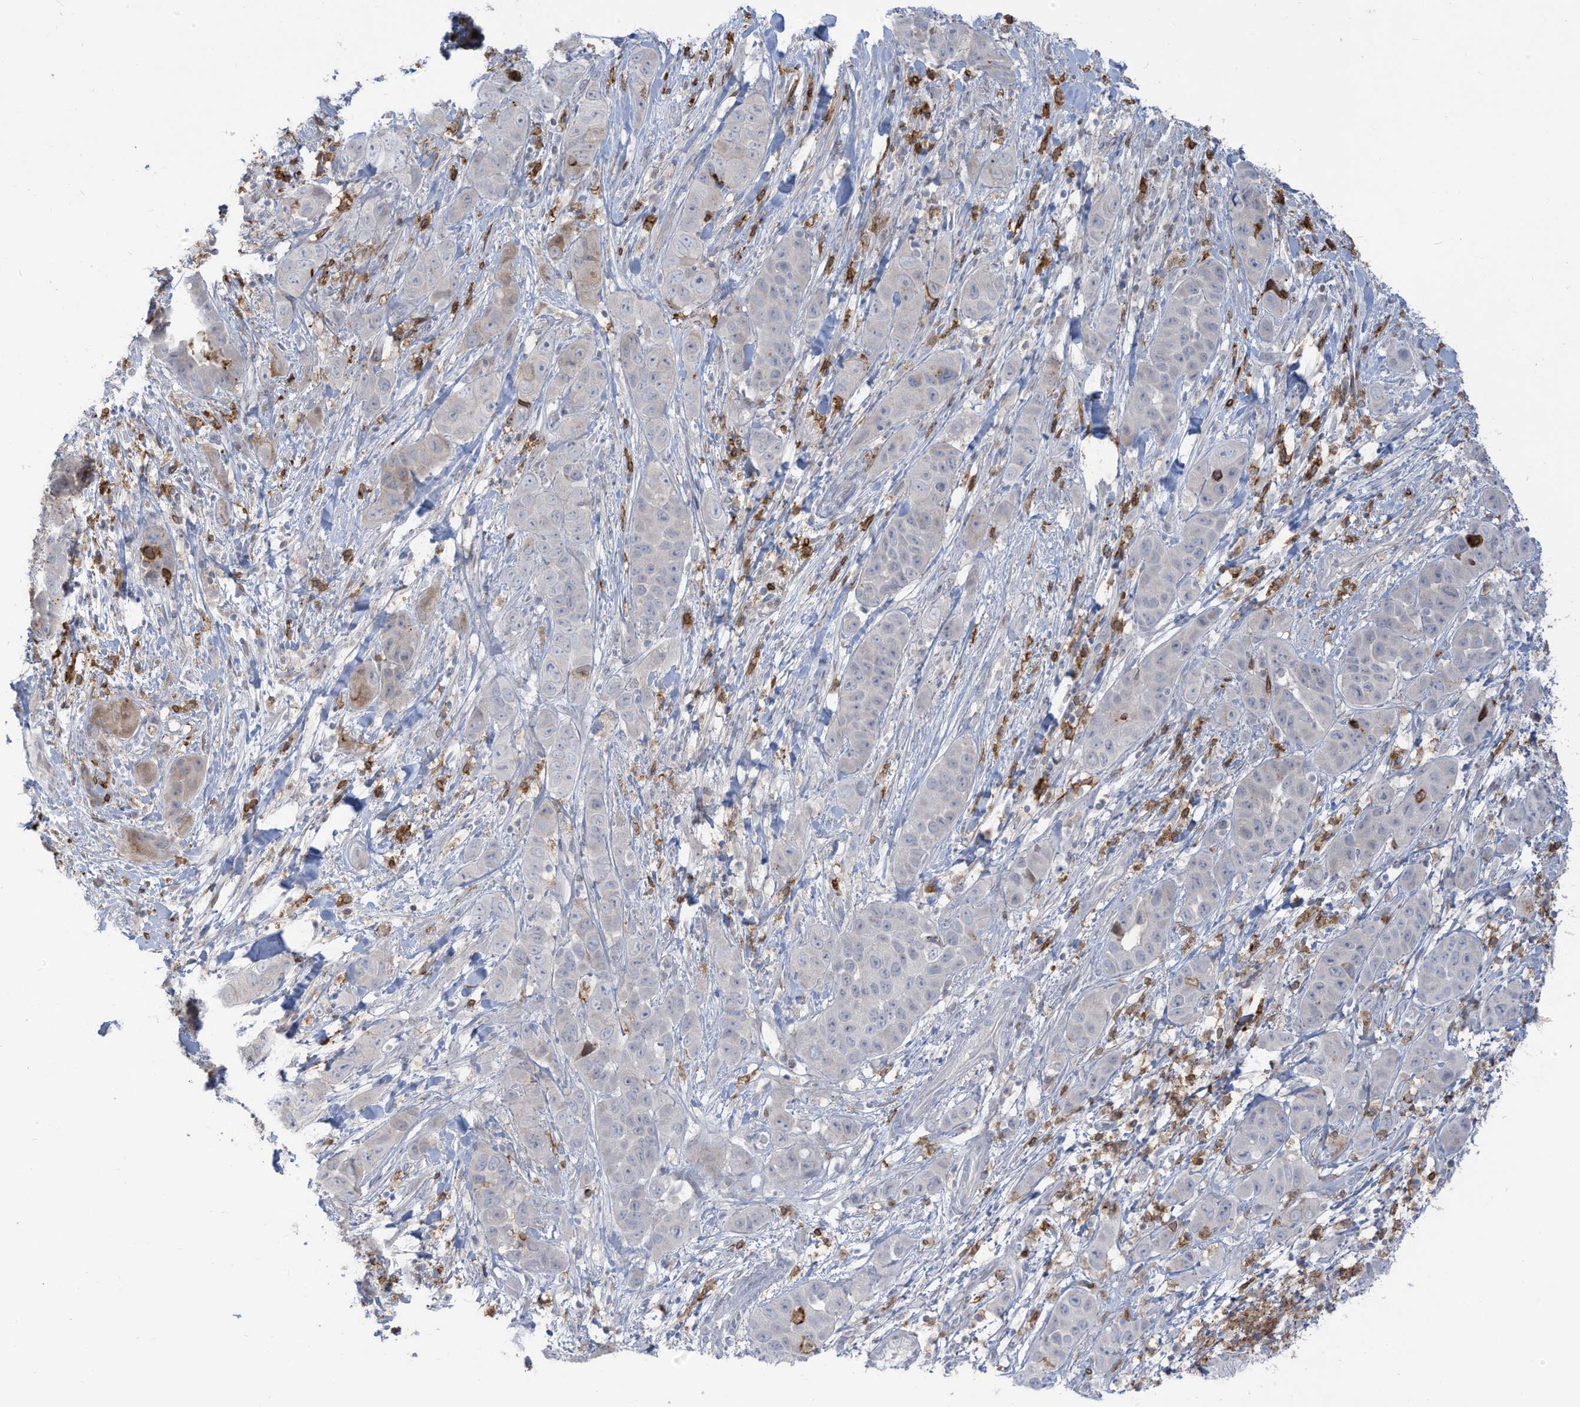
{"staining": {"intensity": "negative", "quantity": "none", "location": "none"}, "tissue": "liver cancer", "cell_type": "Tumor cells", "image_type": "cancer", "snomed": [{"axis": "morphology", "description": "Cholangiocarcinoma"}, {"axis": "topography", "description": "Liver"}], "caption": "Tumor cells show no significant protein staining in liver cholangiocarcinoma.", "gene": "NOTO", "patient": {"sex": "female", "age": 52}}